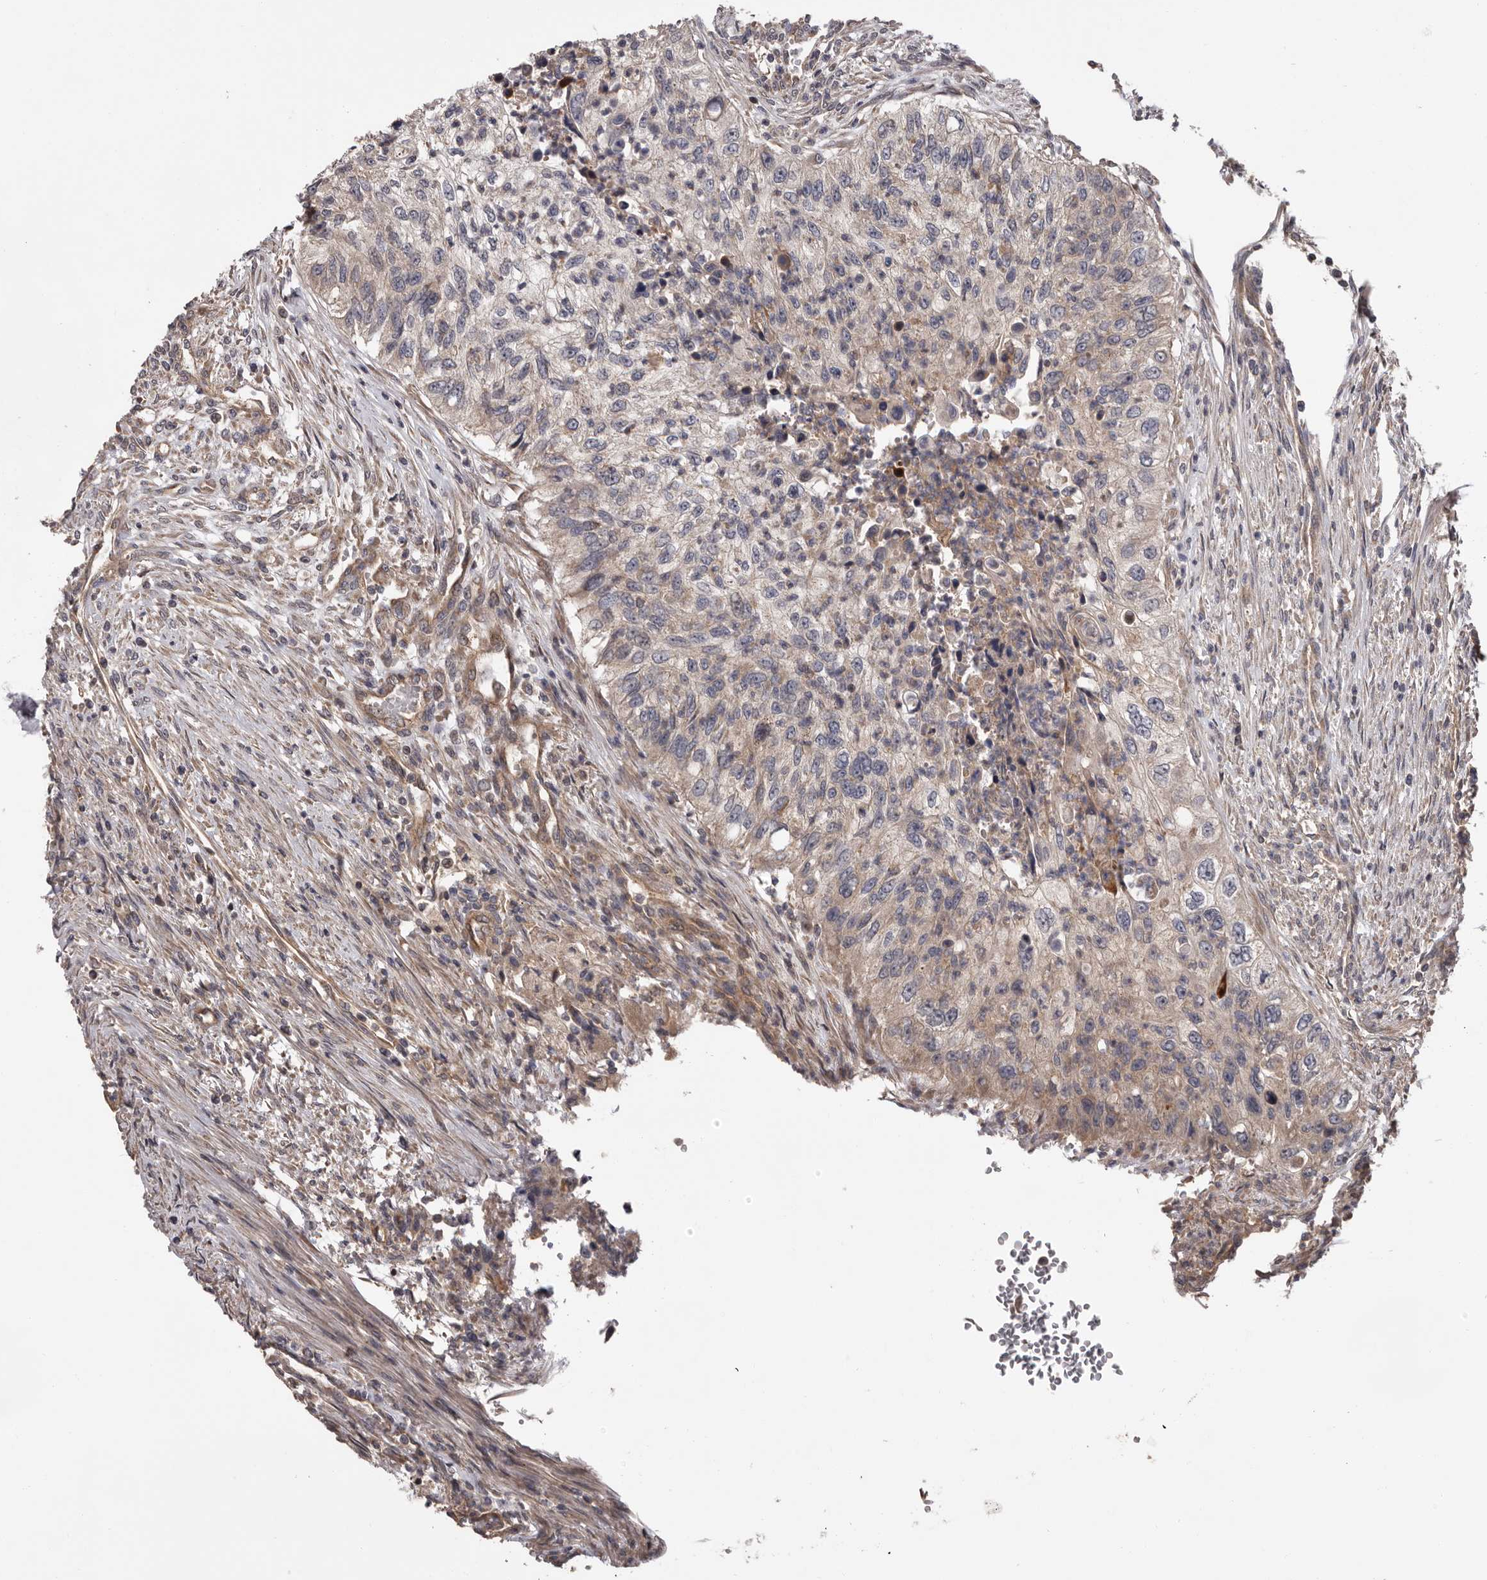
{"staining": {"intensity": "moderate", "quantity": "<25%", "location": "cytoplasmic/membranous"}, "tissue": "urothelial cancer", "cell_type": "Tumor cells", "image_type": "cancer", "snomed": [{"axis": "morphology", "description": "Urothelial carcinoma, High grade"}, {"axis": "topography", "description": "Urinary bladder"}], "caption": "Immunohistochemical staining of human urothelial cancer reveals moderate cytoplasmic/membranous protein staining in approximately <25% of tumor cells.", "gene": "VPS37A", "patient": {"sex": "female", "age": 60}}